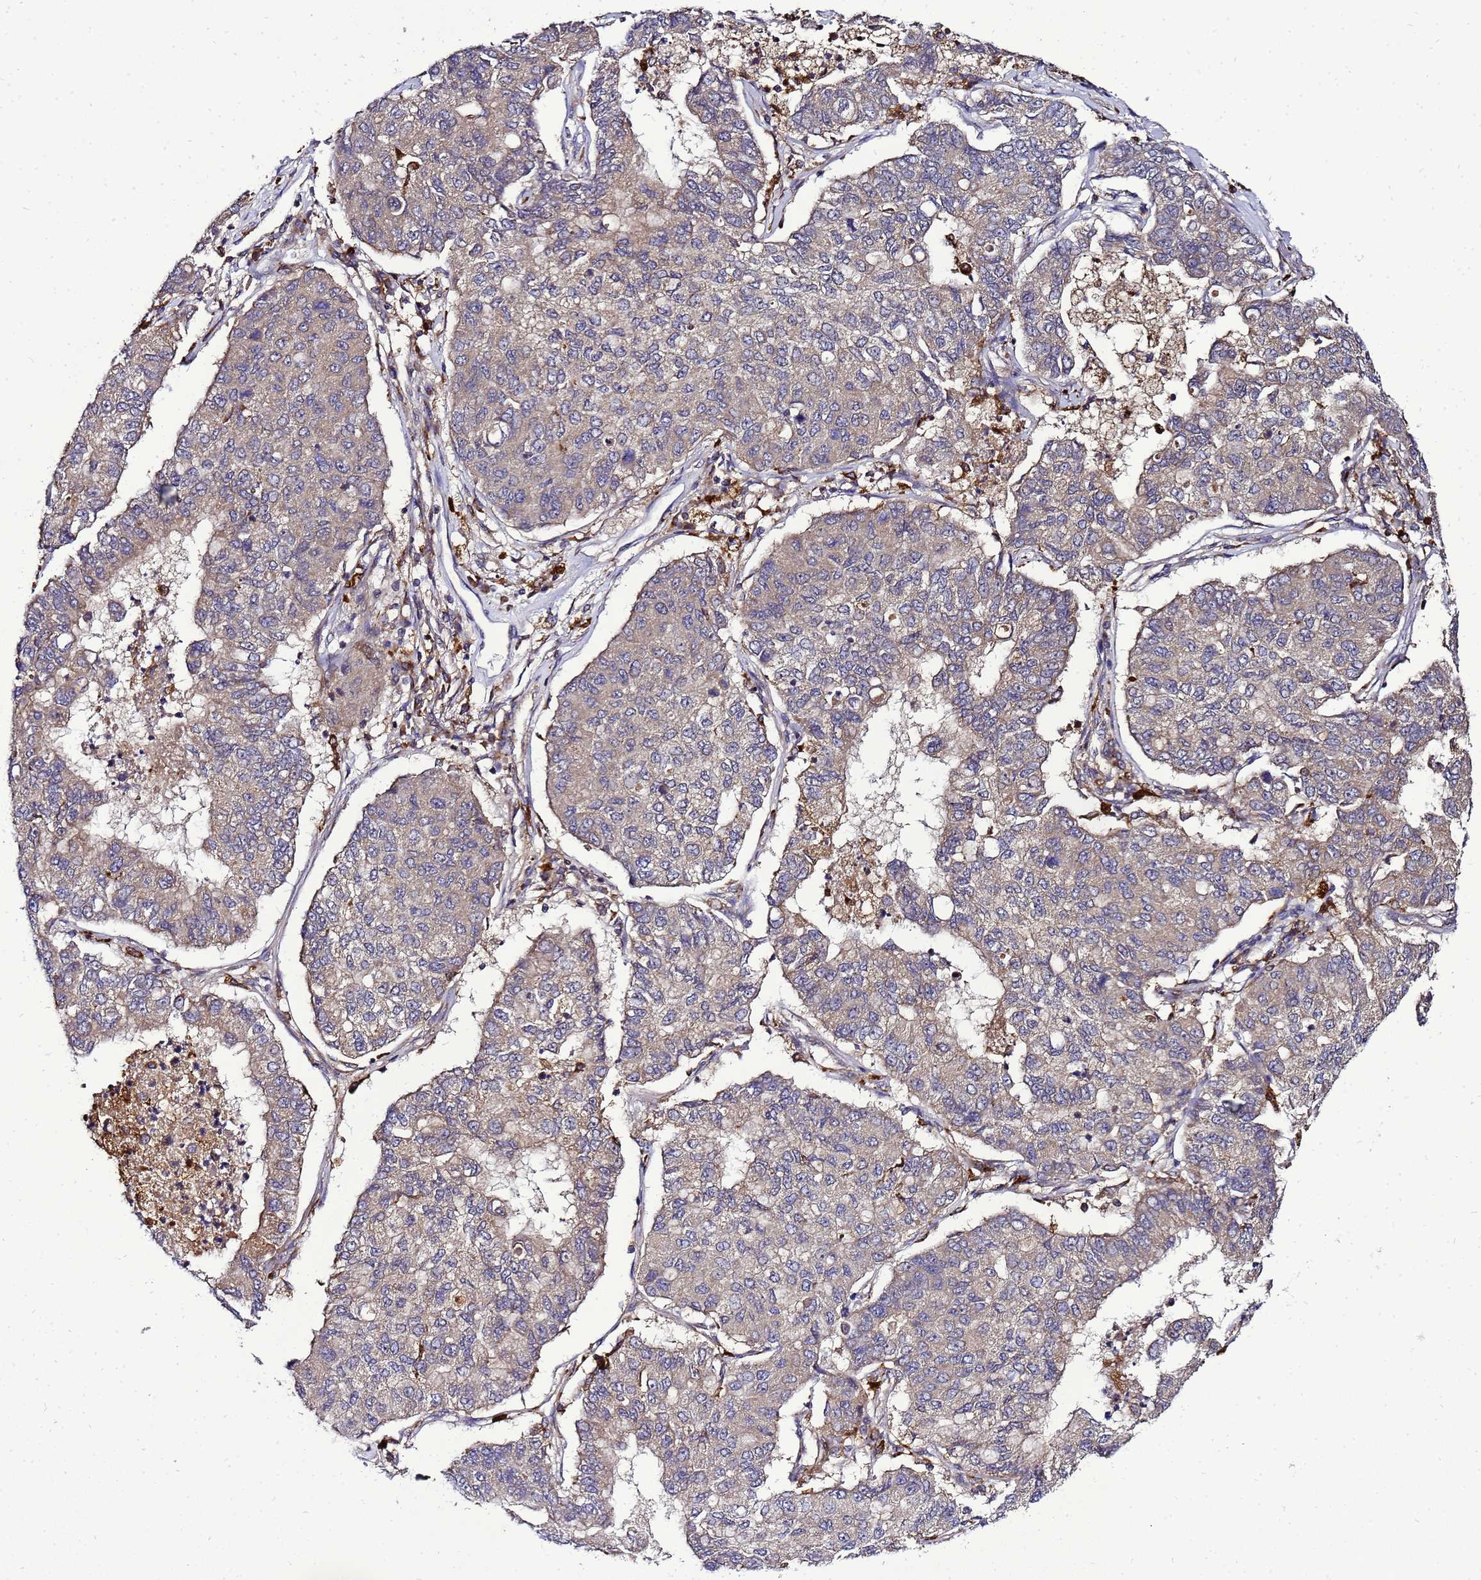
{"staining": {"intensity": "moderate", "quantity": "25%-75%", "location": "cytoplasmic/membranous"}, "tissue": "lung cancer", "cell_type": "Tumor cells", "image_type": "cancer", "snomed": [{"axis": "morphology", "description": "Squamous cell carcinoma, NOS"}, {"axis": "topography", "description": "Lung"}], "caption": "Immunohistochemistry (IHC) staining of lung squamous cell carcinoma, which reveals medium levels of moderate cytoplasmic/membranous positivity in about 25%-75% of tumor cells indicating moderate cytoplasmic/membranous protein expression. The staining was performed using DAB (brown) for protein detection and nuclei were counterstained in hematoxylin (blue).", "gene": "TRABD", "patient": {"sex": "male", "age": 74}}